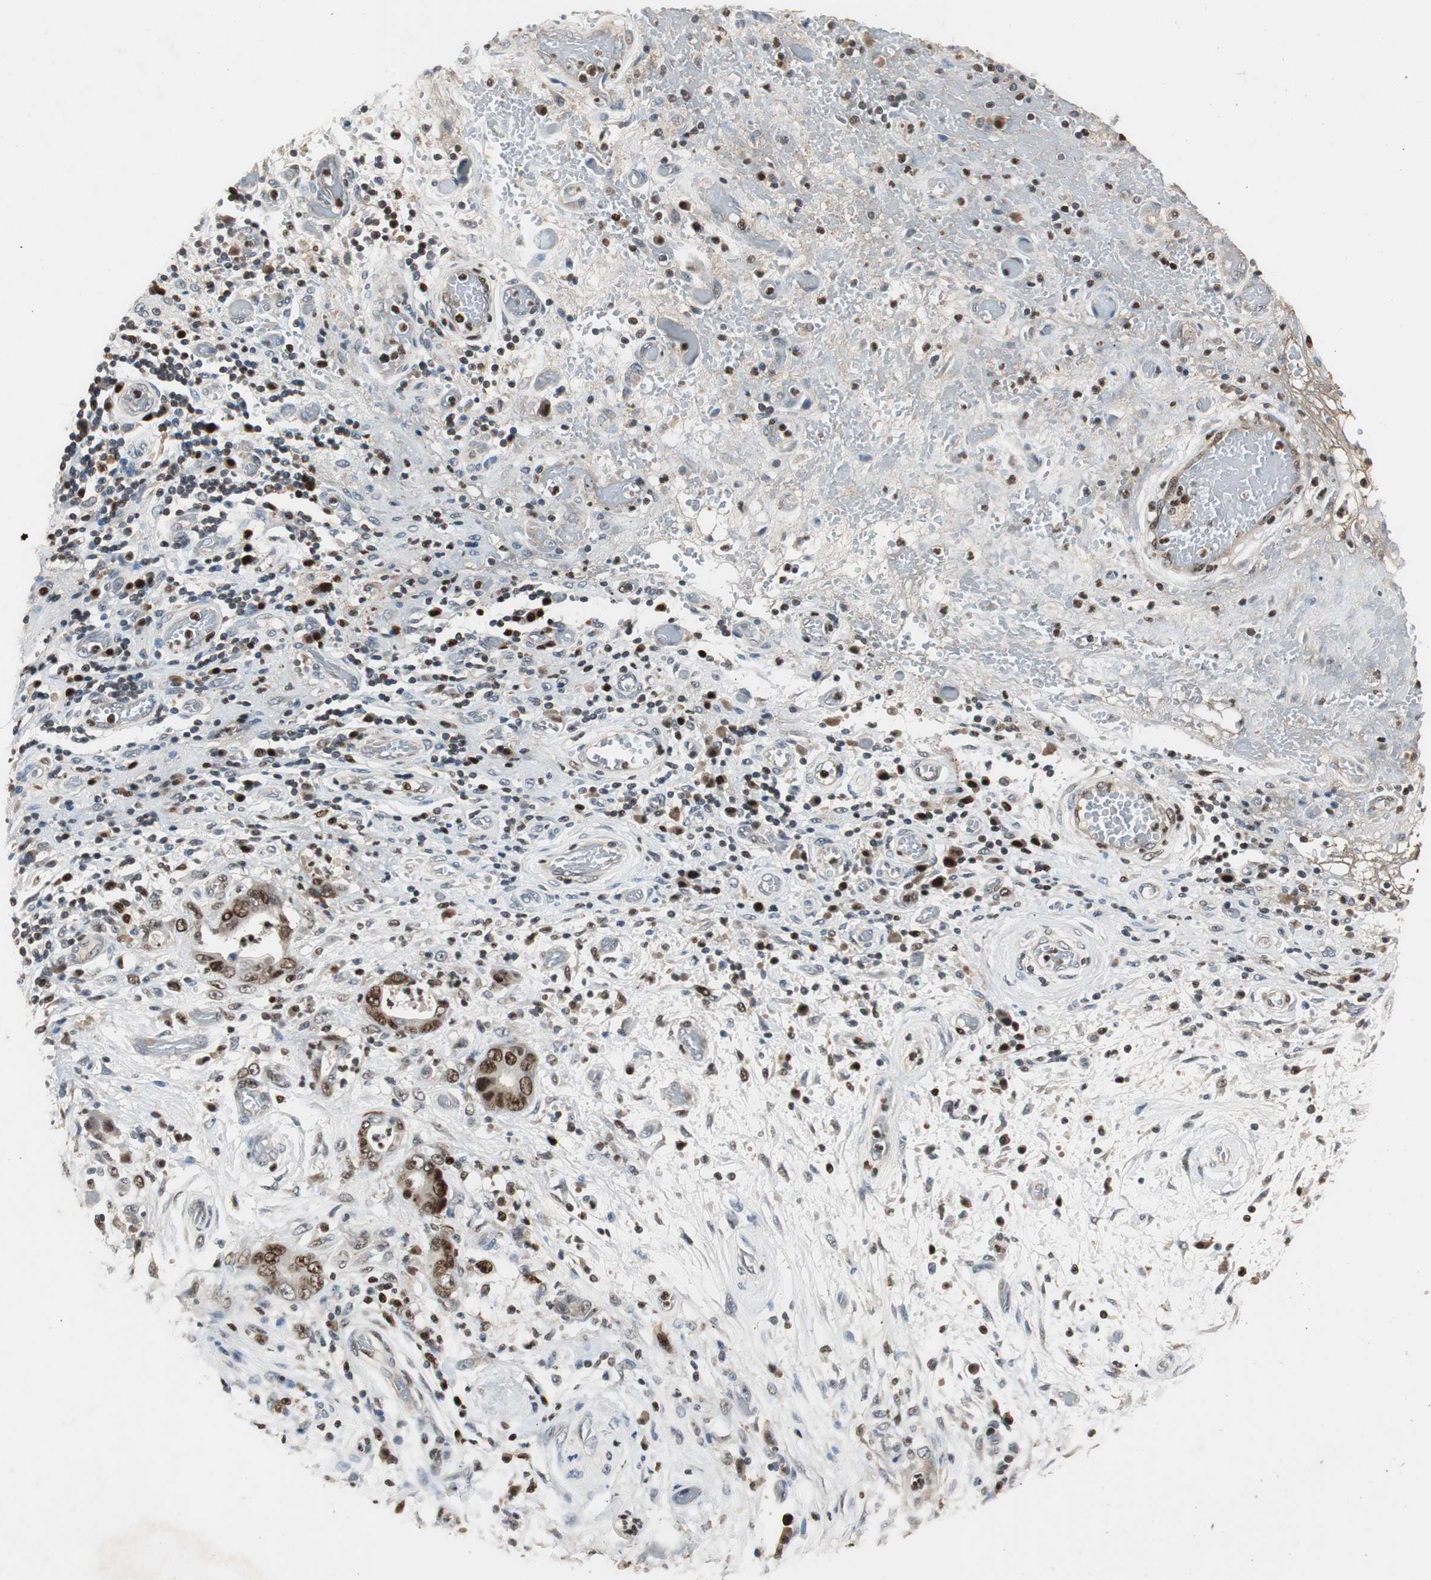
{"staining": {"intensity": "strong", "quantity": ">75%", "location": "nuclear"}, "tissue": "stomach cancer", "cell_type": "Tumor cells", "image_type": "cancer", "snomed": [{"axis": "morphology", "description": "Adenocarcinoma, NOS"}, {"axis": "topography", "description": "Stomach"}], "caption": "The immunohistochemical stain highlights strong nuclear staining in tumor cells of stomach cancer (adenocarcinoma) tissue.", "gene": "FEN1", "patient": {"sex": "female", "age": 73}}